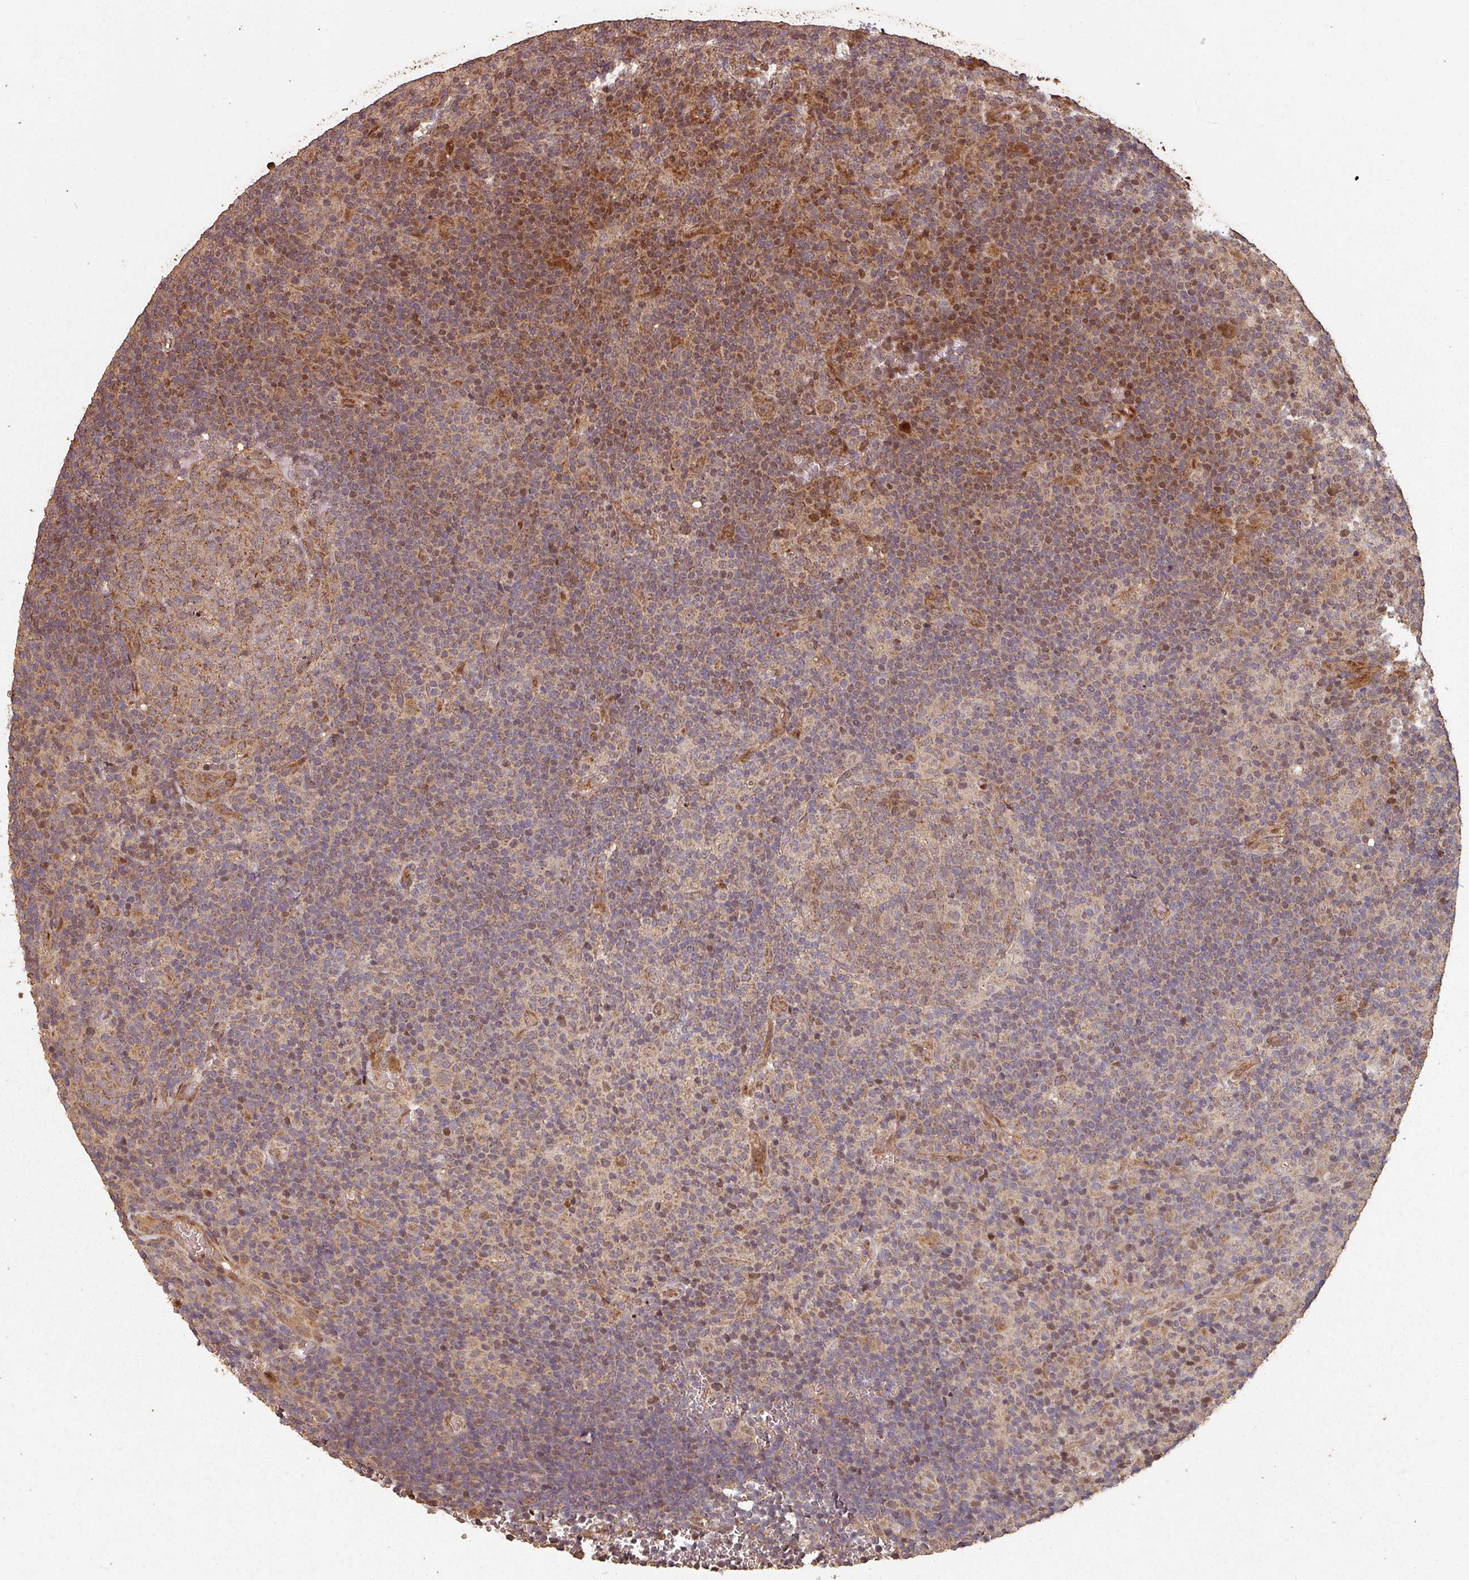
{"staining": {"intensity": "moderate", "quantity": "25%-75%", "location": "cytoplasmic/membranous,nuclear"}, "tissue": "lymphoma", "cell_type": "Tumor cells", "image_type": "cancer", "snomed": [{"axis": "morphology", "description": "Hodgkin's disease, NOS"}, {"axis": "topography", "description": "Lymph node"}], "caption": "This is a micrograph of immunohistochemistry staining of lymphoma, which shows moderate positivity in the cytoplasmic/membranous and nuclear of tumor cells.", "gene": "EID1", "patient": {"sex": "female", "age": 57}}